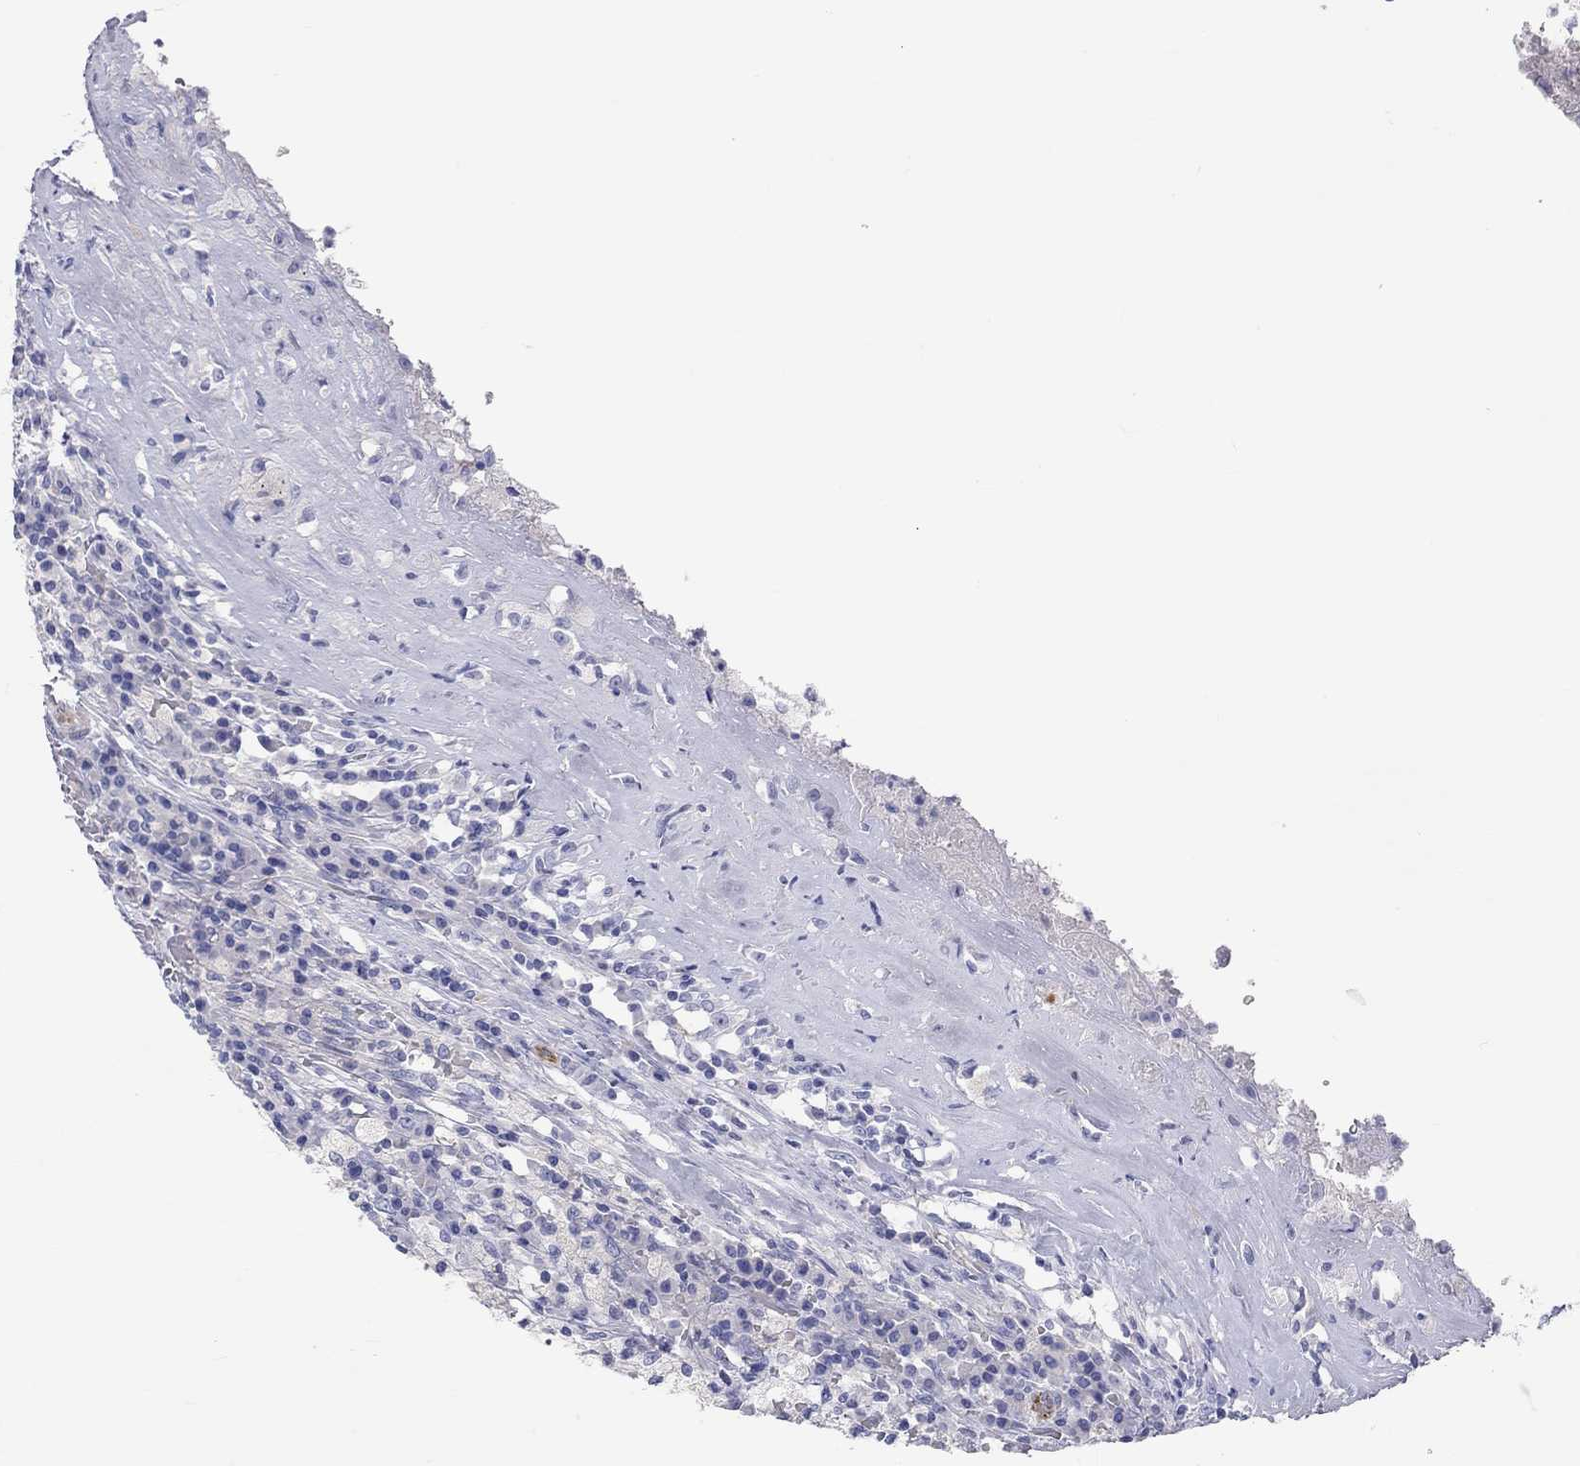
{"staining": {"intensity": "negative", "quantity": "none", "location": "none"}, "tissue": "testis cancer", "cell_type": "Tumor cells", "image_type": "cancer", "snomed": [{"axis": "morphology", "description": "Necrosis, NOS"}, {"axis": "morphology", "description": "Carcinoma, Embryonal, NOS"}, {"axis": "topography", "description": "Testis"}], "caption": "DAB immunohistochemical staining of human testis cancer (embryonal carcinoma) reveals no significant positivity in tumor cells.", "gene": "PCDHGC5", "patient": {"sex": "male", "age": 19}}